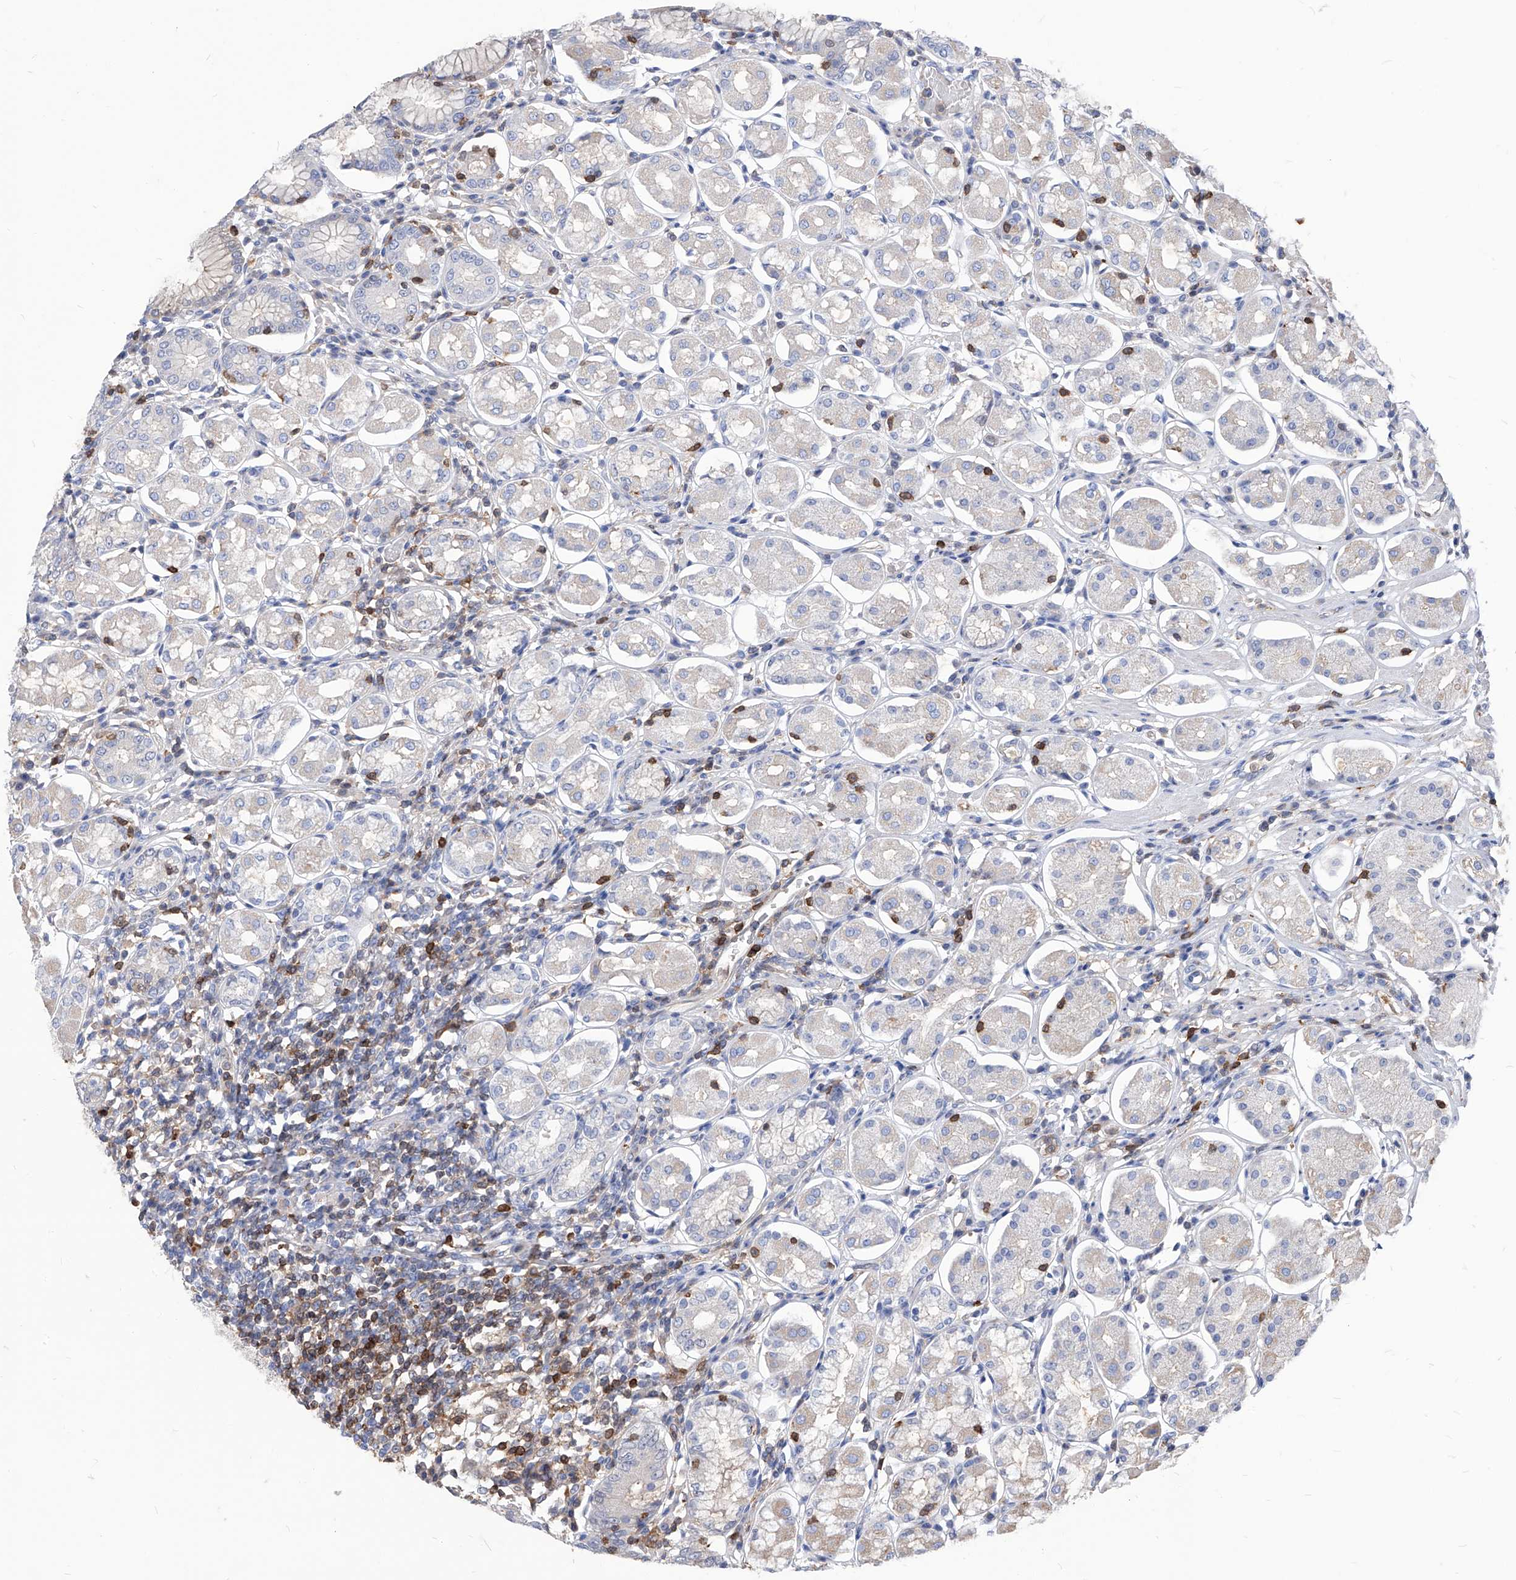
{"staining": {"intensity": "moderate", "quantity": "<25%", "location": "cytoplasmic/membranous"}, "tissue": "stomach", "cell_type": "Glandular cells", "image_type": "normal", "snomed": [{"axis": "morphology", "description": "Normal tissue, NOS"}, {"axis": "topography", "description": "Stomach, lower"}], "caption": "The immunohistochemical stain highlights moderate cytoplasmic/membranous positivity in glandular cells of unremarkable stomach. (DAB = brown stain, brightfield microscopy at high magnification).", "gene": "ABRACL", "patient": {"sex": "female", "age": 56}}